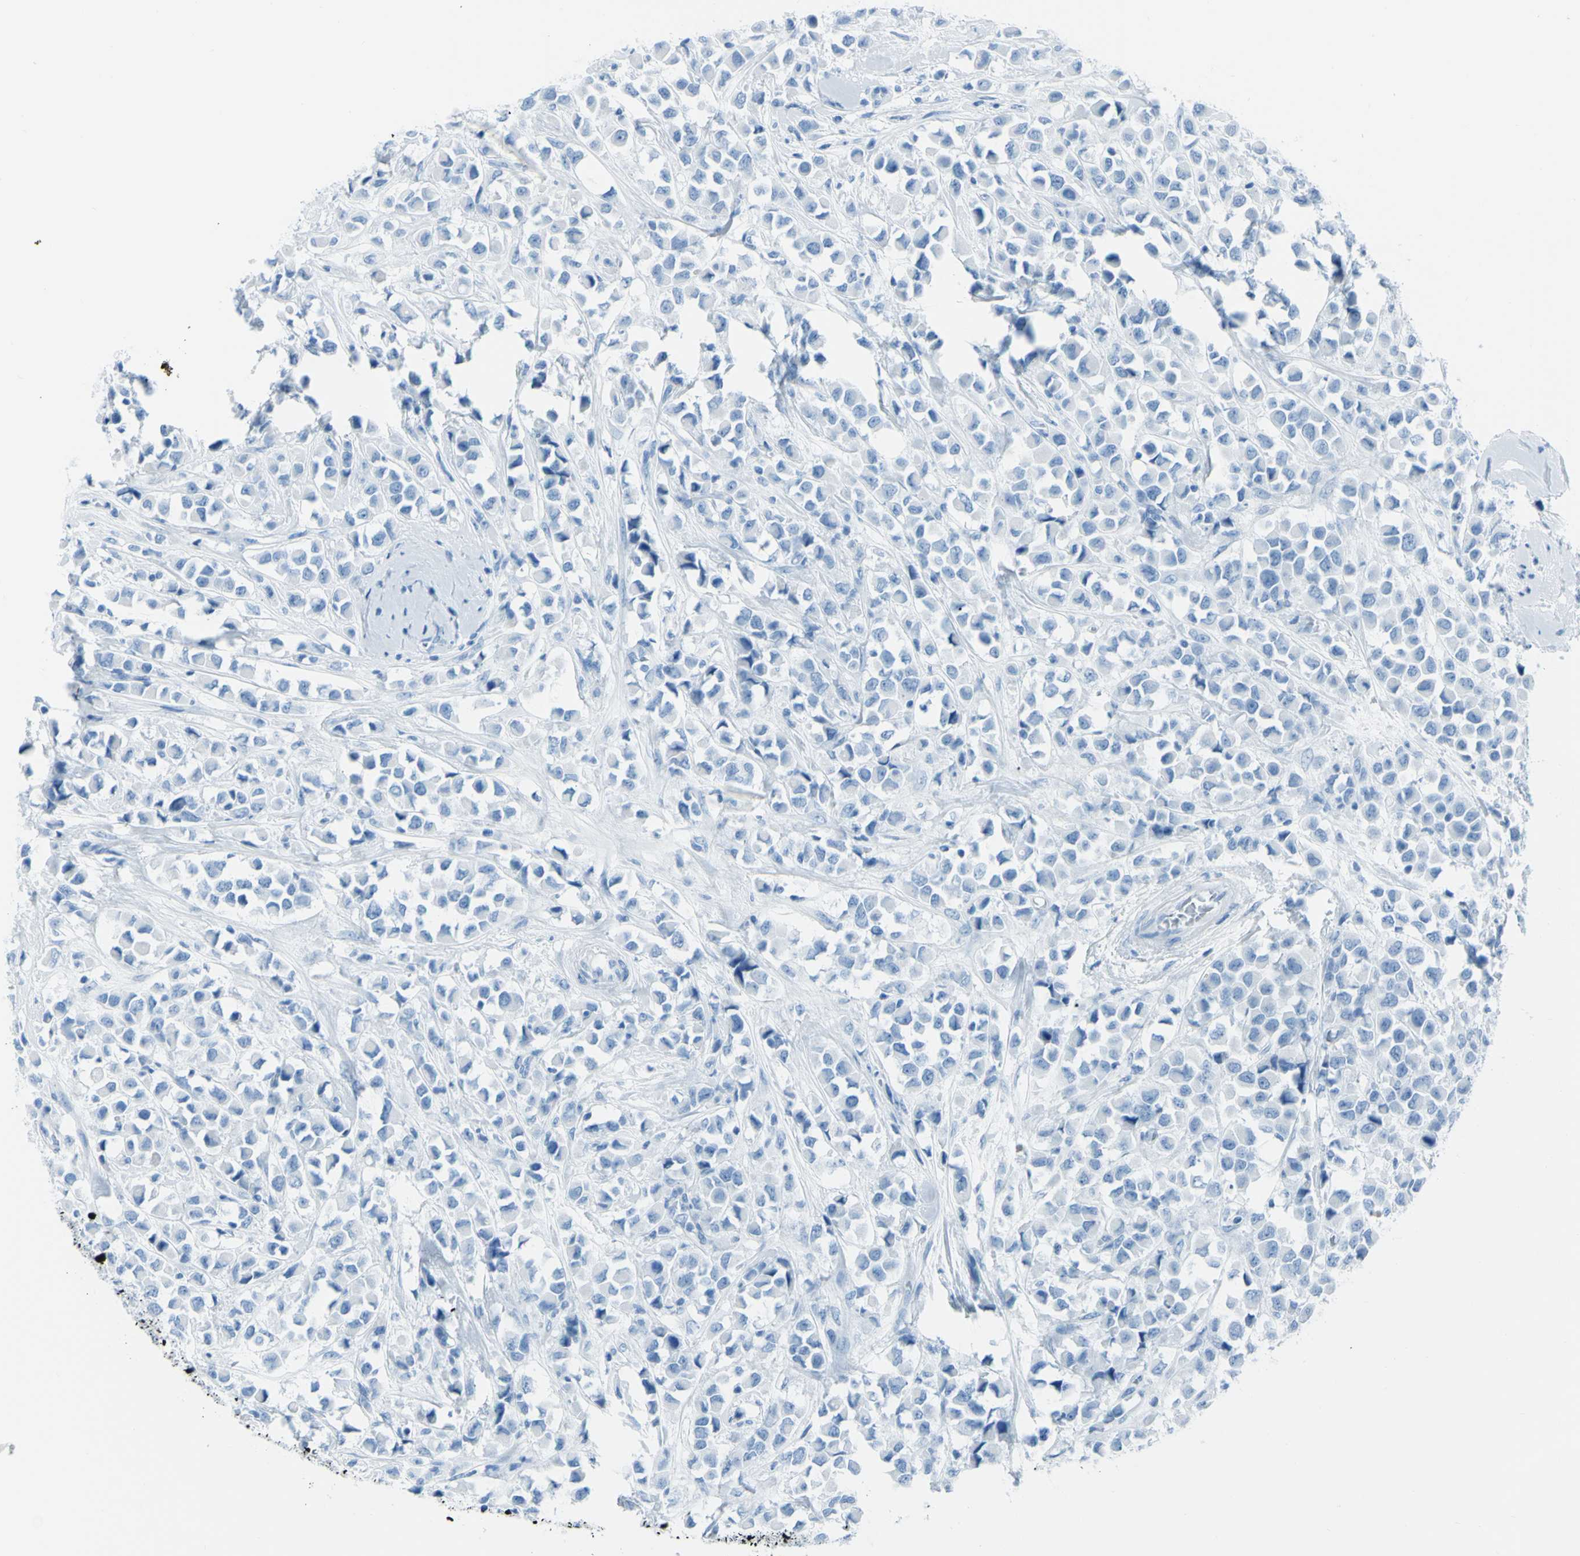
{"staining": {"intensity": "negative", "quantity": "none", "location": "none"}, "tissue": "breast cancer", "cell_type": "Tumor cells", "image_type": "cancer", "snomed": [{"axis": "morphology", "description": "Duct carcinoma"}, {"axis": "topography", "description": "Breast"}], "caption": "Immunohistochemical staining of human breast infiltrating ductal carcinoma reveals no significant positivity in tumor cells. (DAB (3,3'-diaminobenzidine) IHC, high magnification).", "gene": "TFPI2", "patient": {"sex": "female", "age": 61}}